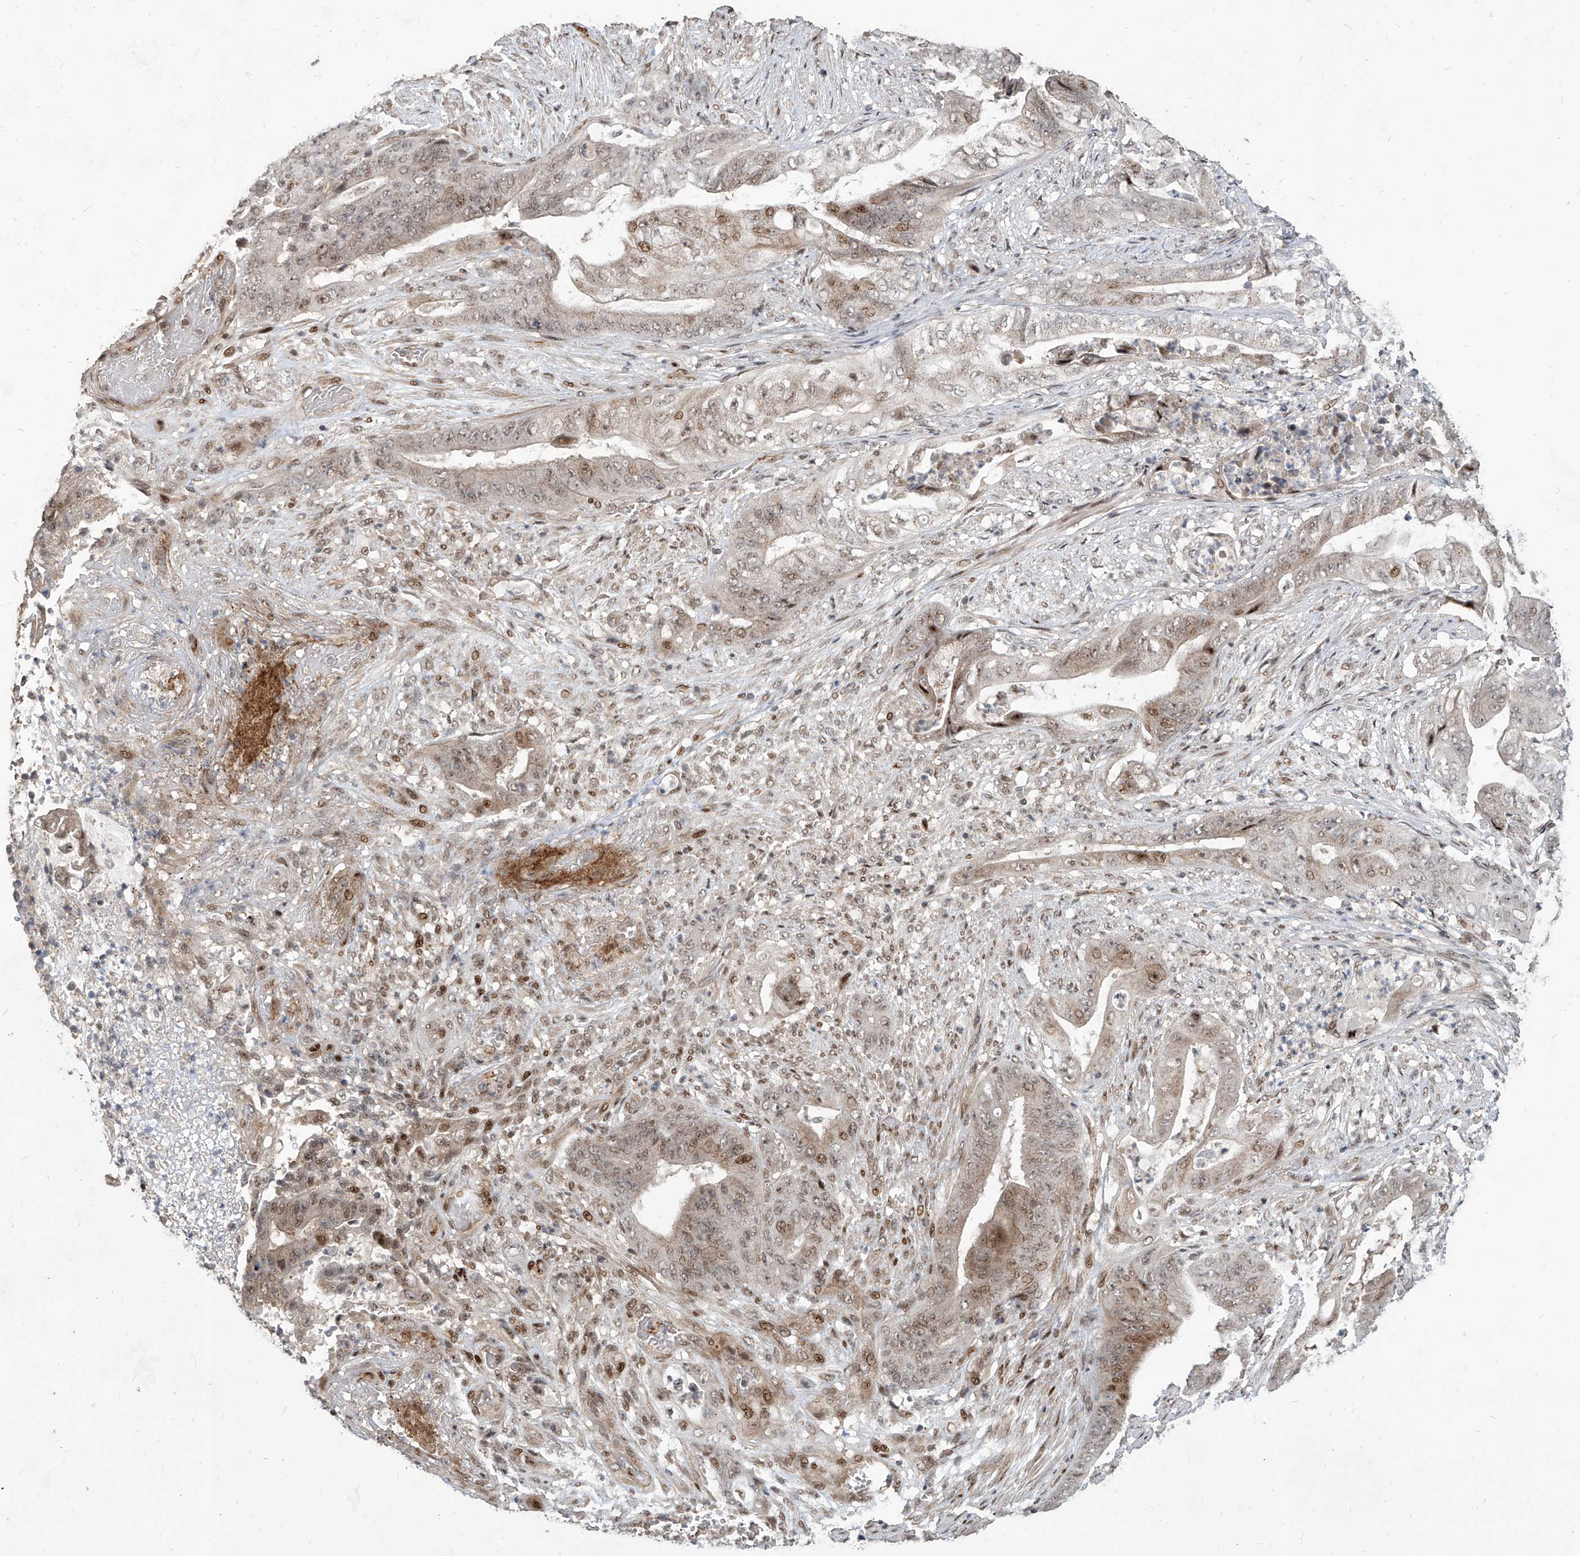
{"staining": {"intensity": "moderate", "quantity": "25%-75%", "location": "nuclear"}, "tissue": "stomach cancer", "cell_type": "Tumor cells", "image_type": "cancer", "snomed": [{"axis": "morphology", "description": "Adenocarcinoma, NOS"}, {"axis": "topography", "description": "Stomach"}], "caption": "Immunohistochemistry histopathology image of stomach cancer stained for a protein (brown), which shows medium levels of moderate nuclear expression in approximately 25%-75% of tumor cells.", "gene": "IRF2", "patient": {"sex": "female", "age": 73}}